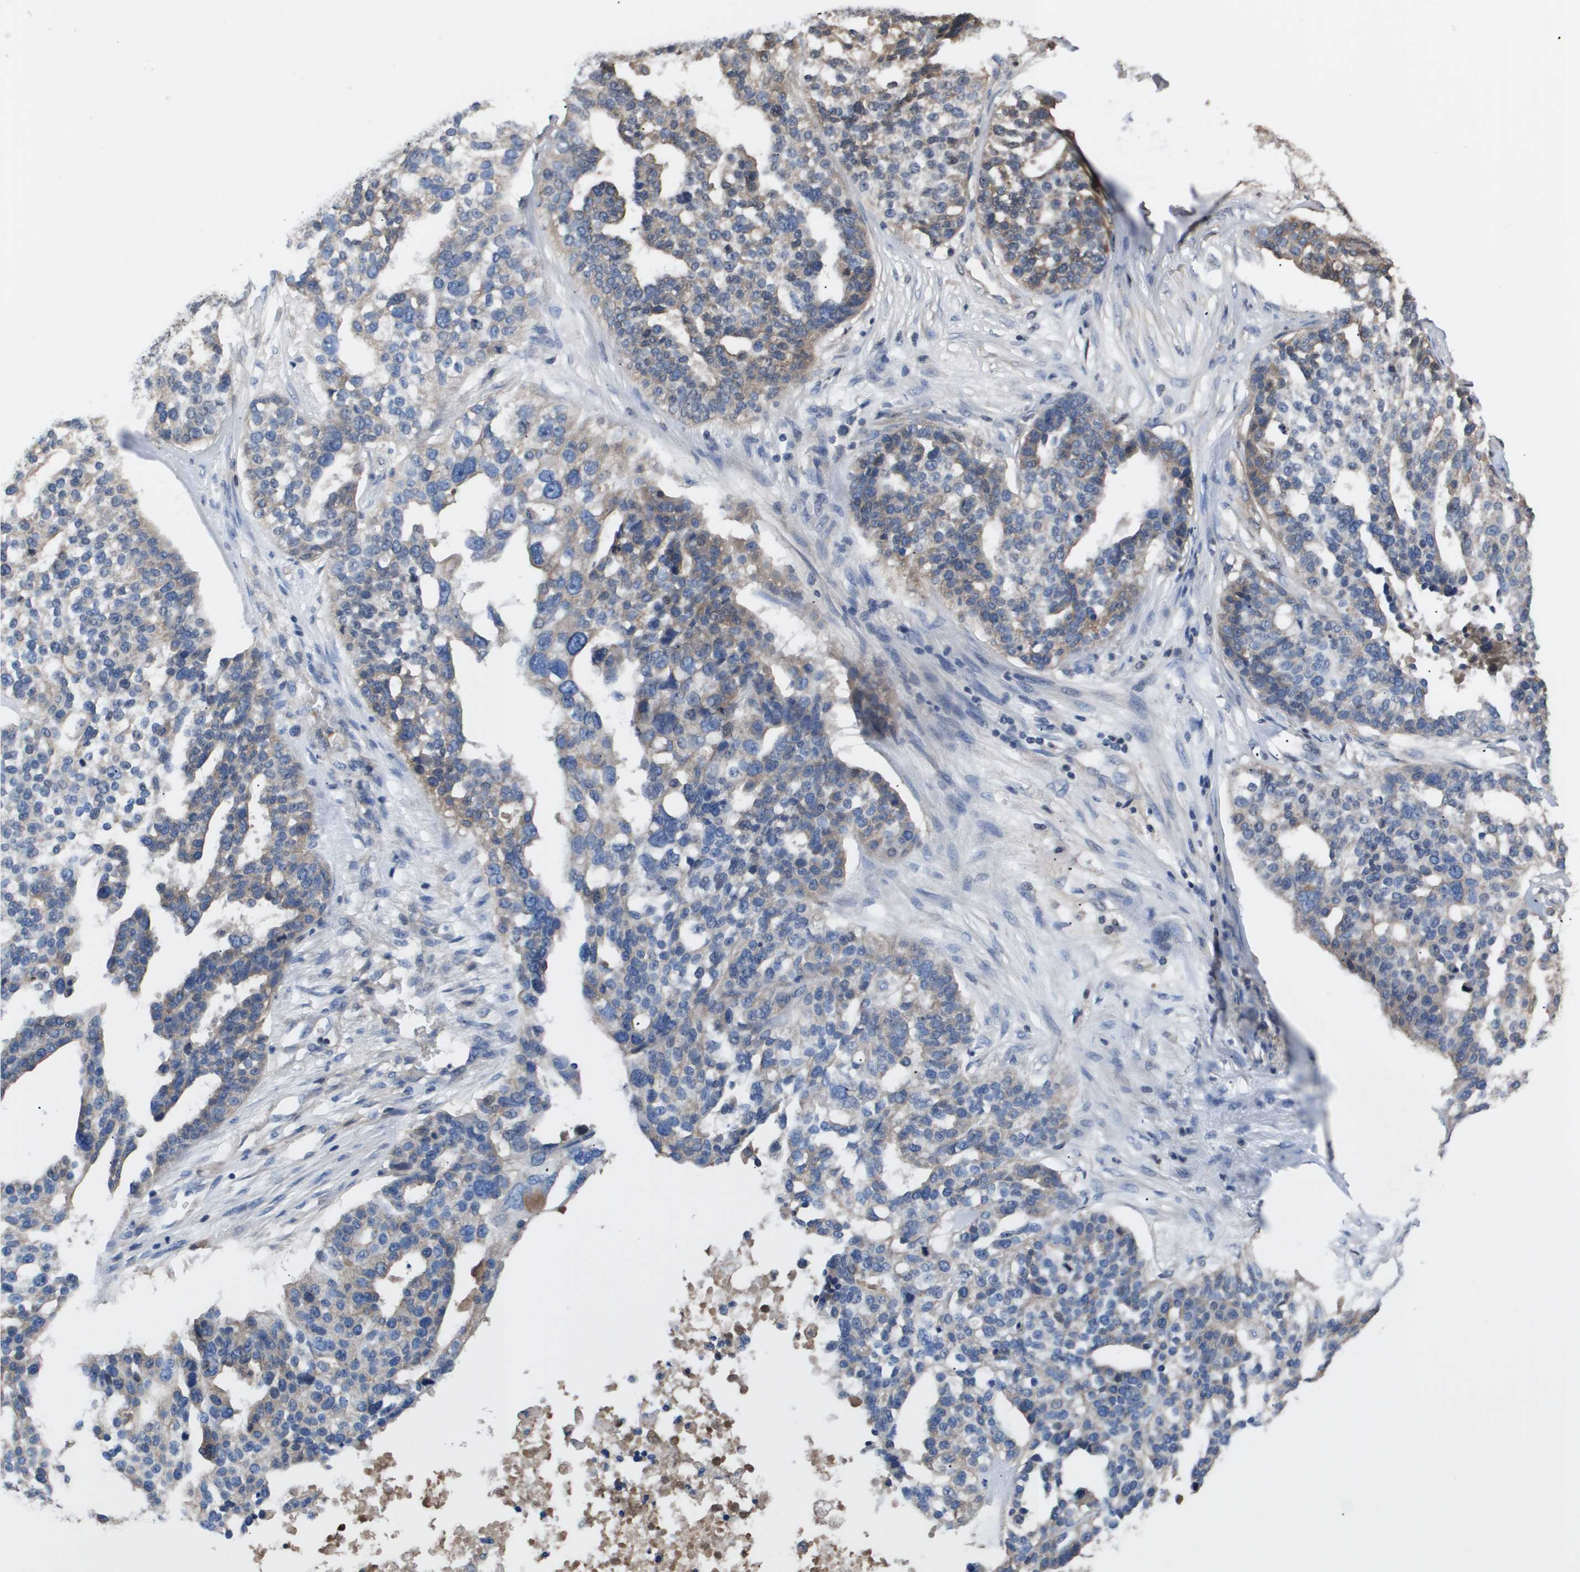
{"staining": {"intensity": "moderate", "quantity": "<25%", "location": "cytoplasmic/membranous"}, "tissue": "ovarian cancer", "cell_type": "Tumor cells", "image_type": "cancer", "snomed": [{"axis": "morphology", "description": "Cystadenocarcinoma, serous, NOS"}, {"axis": "topography", "description": "Ovary"}], "caption": "Protein expression analysis of human ovarian cancer (serous cystadenocarcinoma) reveals moderate cytoplasmic/membranous positivity in approximately <25% of tumor cells.", "gene": "SERPINA6", "patient": {"sex": "female", "age": 59}}